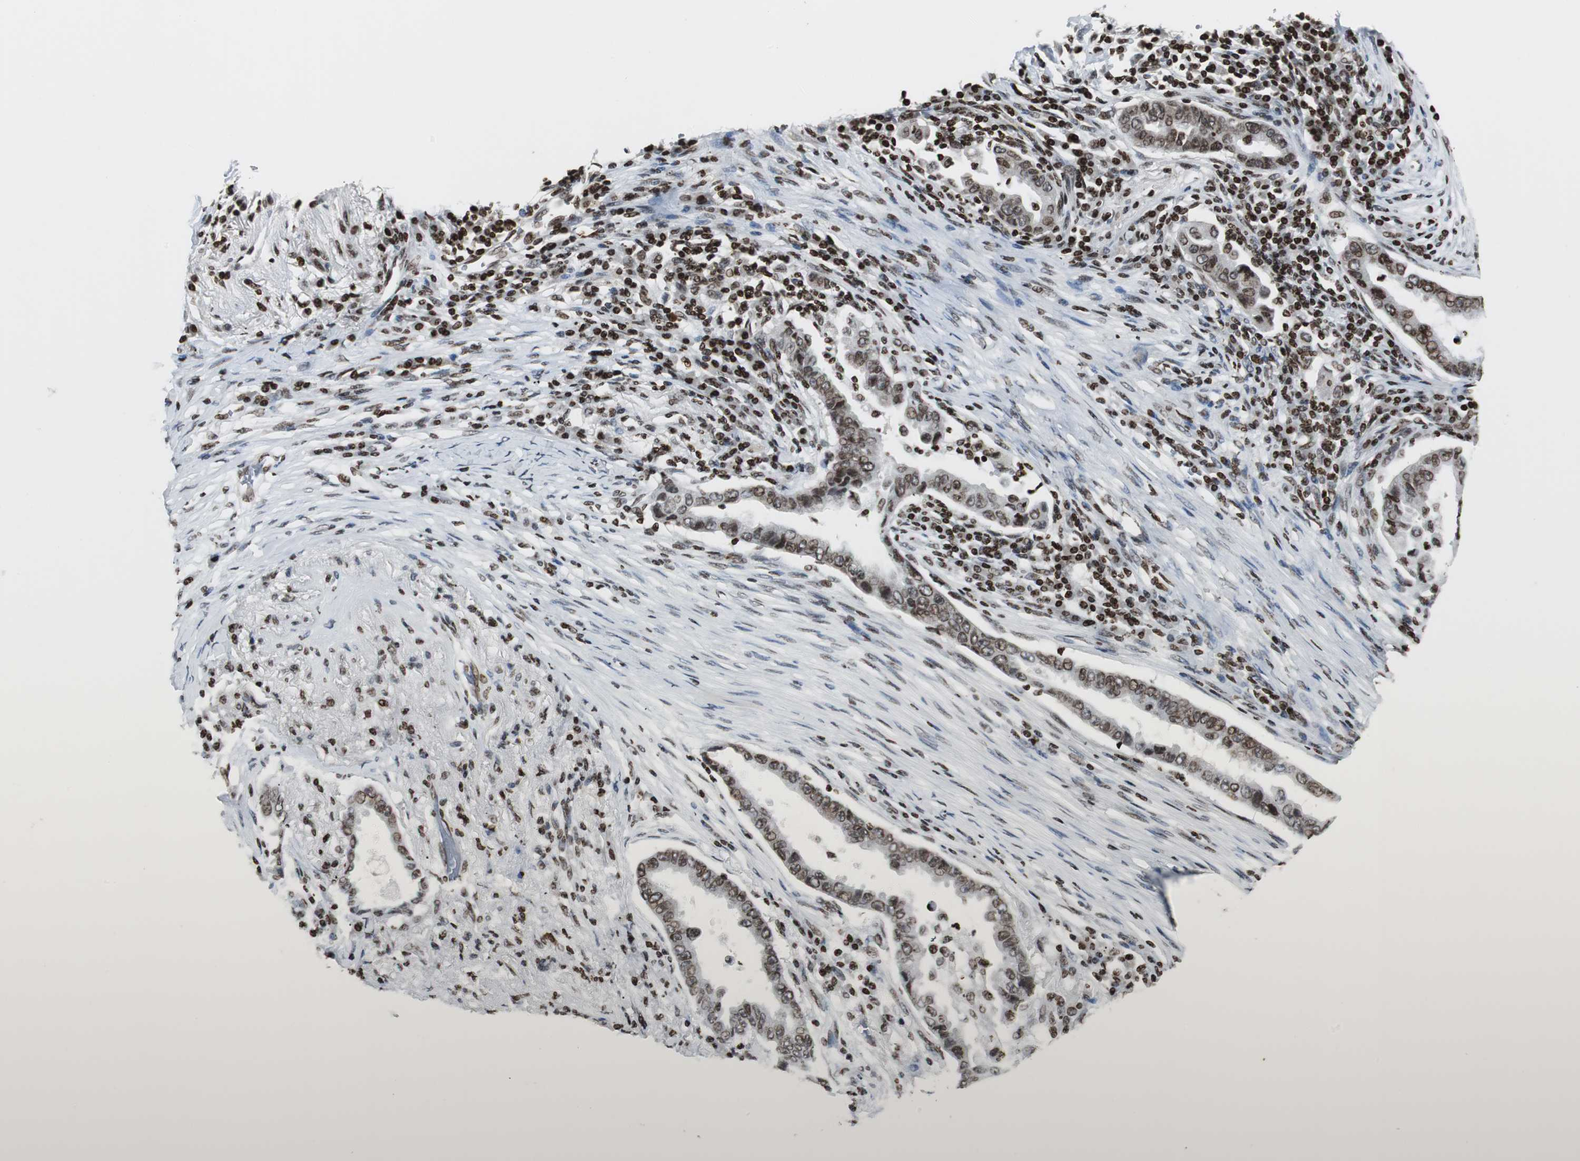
{"staining": {"intensity": "strong", "quantity": ">75%", "location": "nuclear"}, "tissue": "lung cancer", "cell_type": "Tumor cells", "image_type": "cancer", "snomed": [{"axis": "morphology", "description": "Normal tissue, NOS"}, {"axis": "morphology", "description": "Inflammation, NOS"}, {"axis": "morphology", "description": "Adenocarcinoma, NOS"}, {"axis": "topography", "description": "Lung"}], "caption": "The histopathology image exhibits staining of adenocarcinoma (lung), revealing strong nuclear protein staining (brown color) within tumor cells.", "gene": "PAXIP1", "patient": {"sex": "female", "age": 64}}